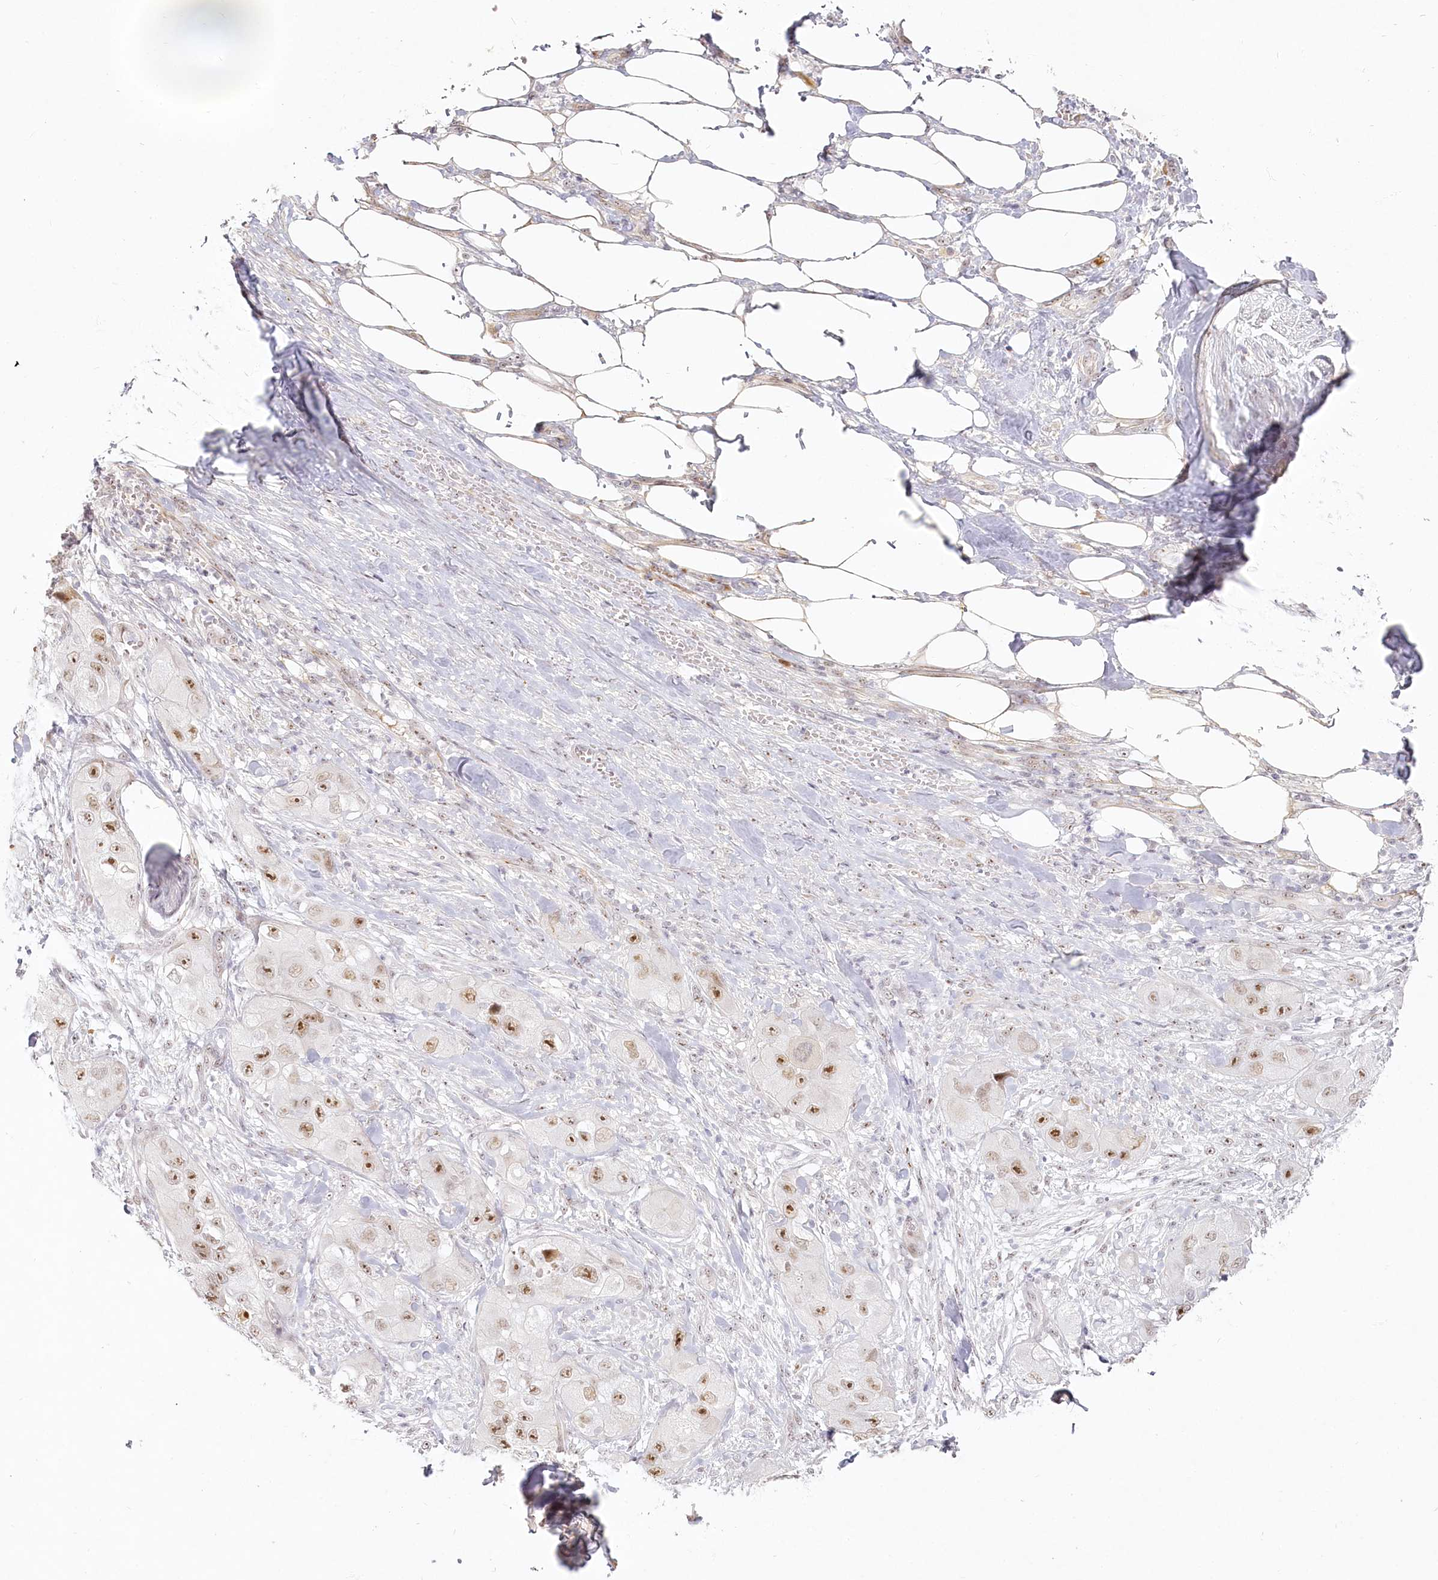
{"staining": {"intensity": "moderate", "quantity": ">75%", "location": "nuclear"}, "tissue": "skin cancer", "cell_type": "Tumor cells", "image_type": "cancer", "snomed": [{"axis": "morphology", "description": "Squamous cell carcinoma, NOS"}, {"axis": "topography", "description": "Skin"}, {"axis": "topography", "description": "Subcutis"}], "caption": "DAB (3,3'-diaminobenzidine) immunohistochemical staining of human skin cancer demonstrates moderate nuclear protein positivity in approximately >75% of tumor cells.", "gene": "EXOSC7", "patient": {"sex": "male", "age": 73}}